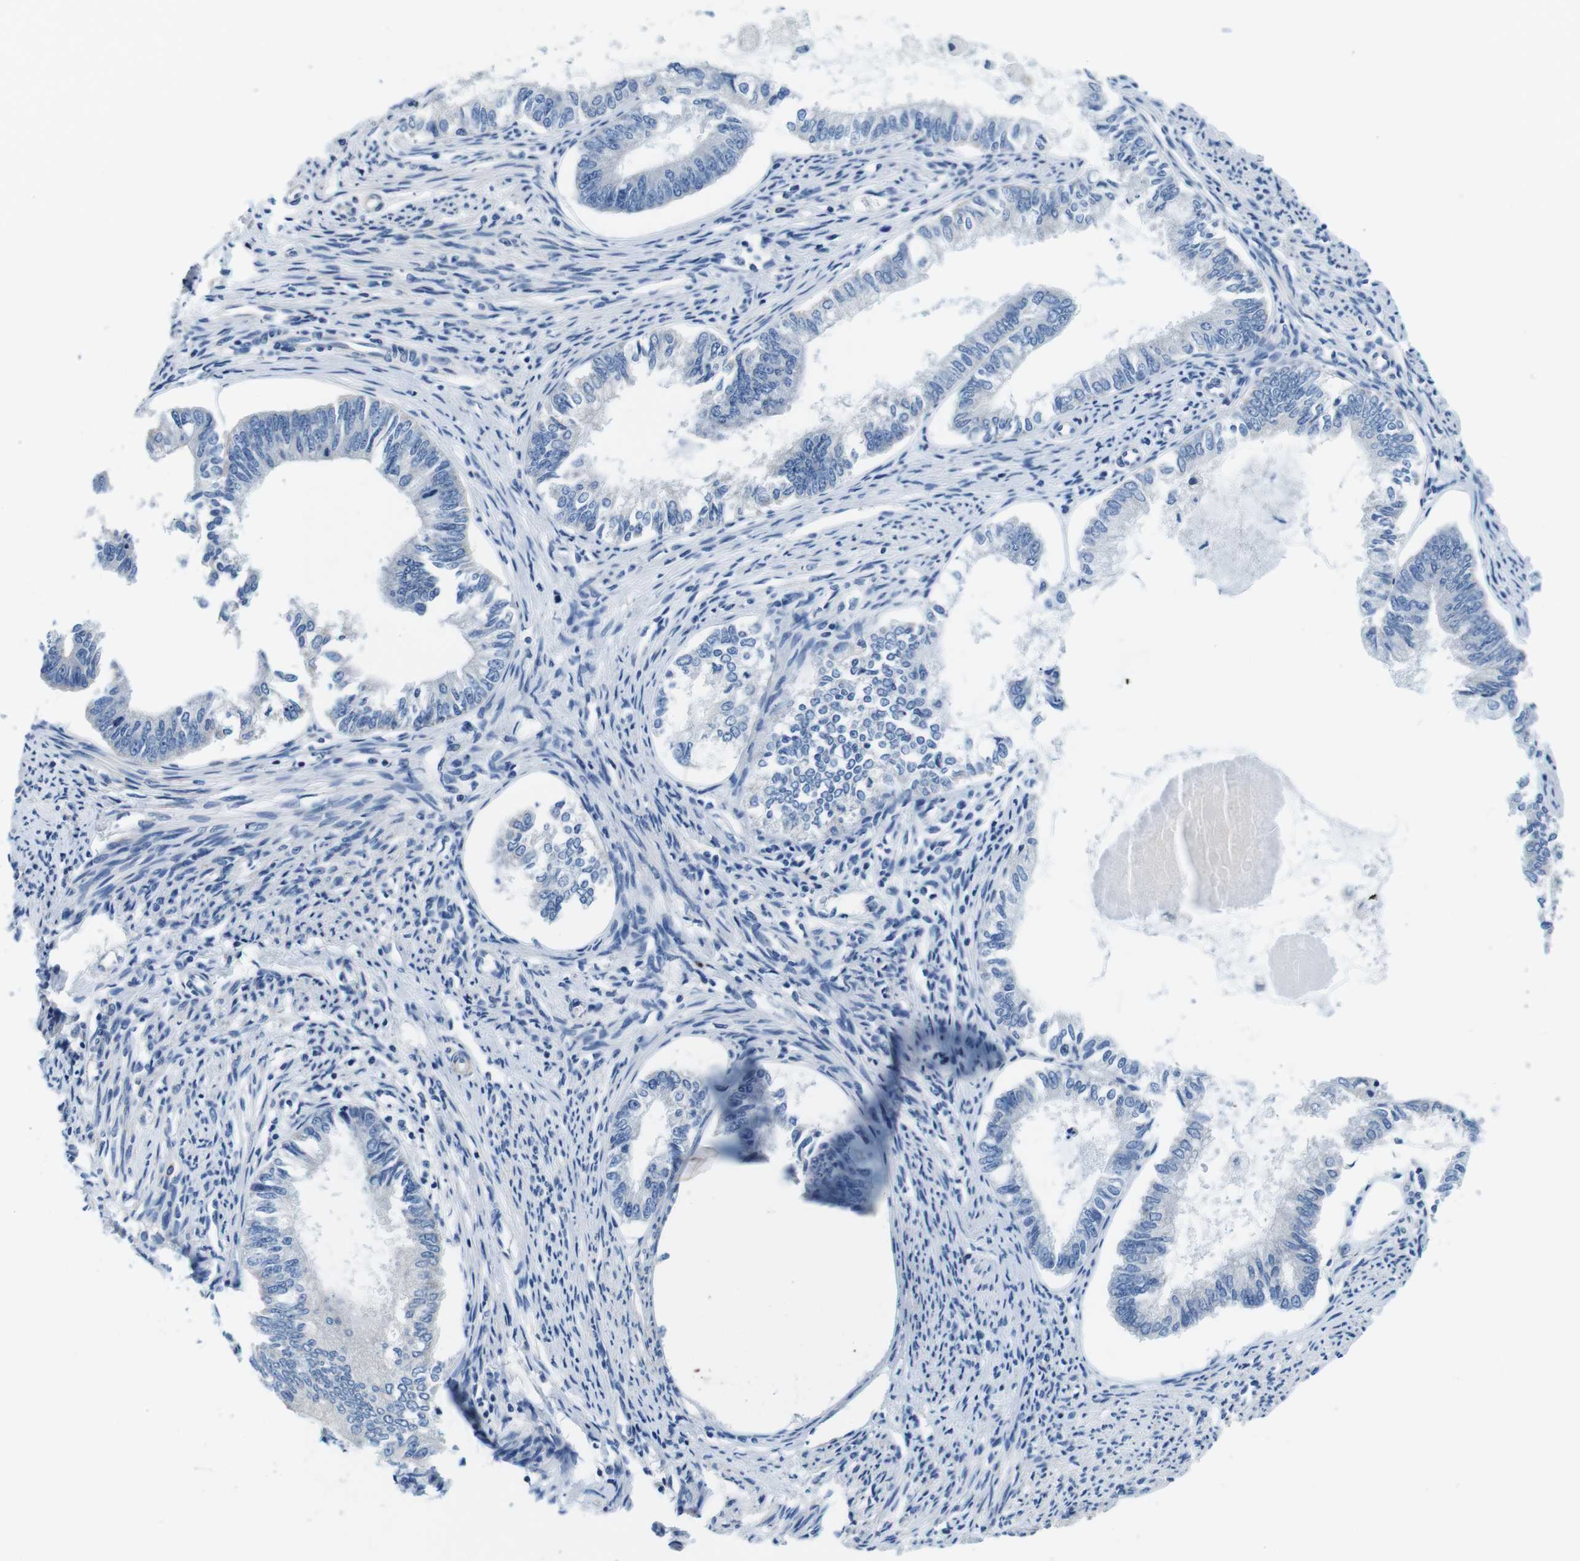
{"staining": {"intensity": "negative", "quantity": "none", "location": "none"}, "tissue": "endometrial cancer", "cell_type": "Tumor cells", "image_type": "cancer", "snomed": [{"axis": "morphology", "description": "Adenocarcinoma, NOS"}, {"axis": "topography", "description": "Endometrium"}], "caption": "This is an immunohistochemistry histopathology image of endometrial adenocarcinoma. There is no staining in tumor cells.", "gene": "DENND4C", "patient": {"sex": "female", "age": 86}}